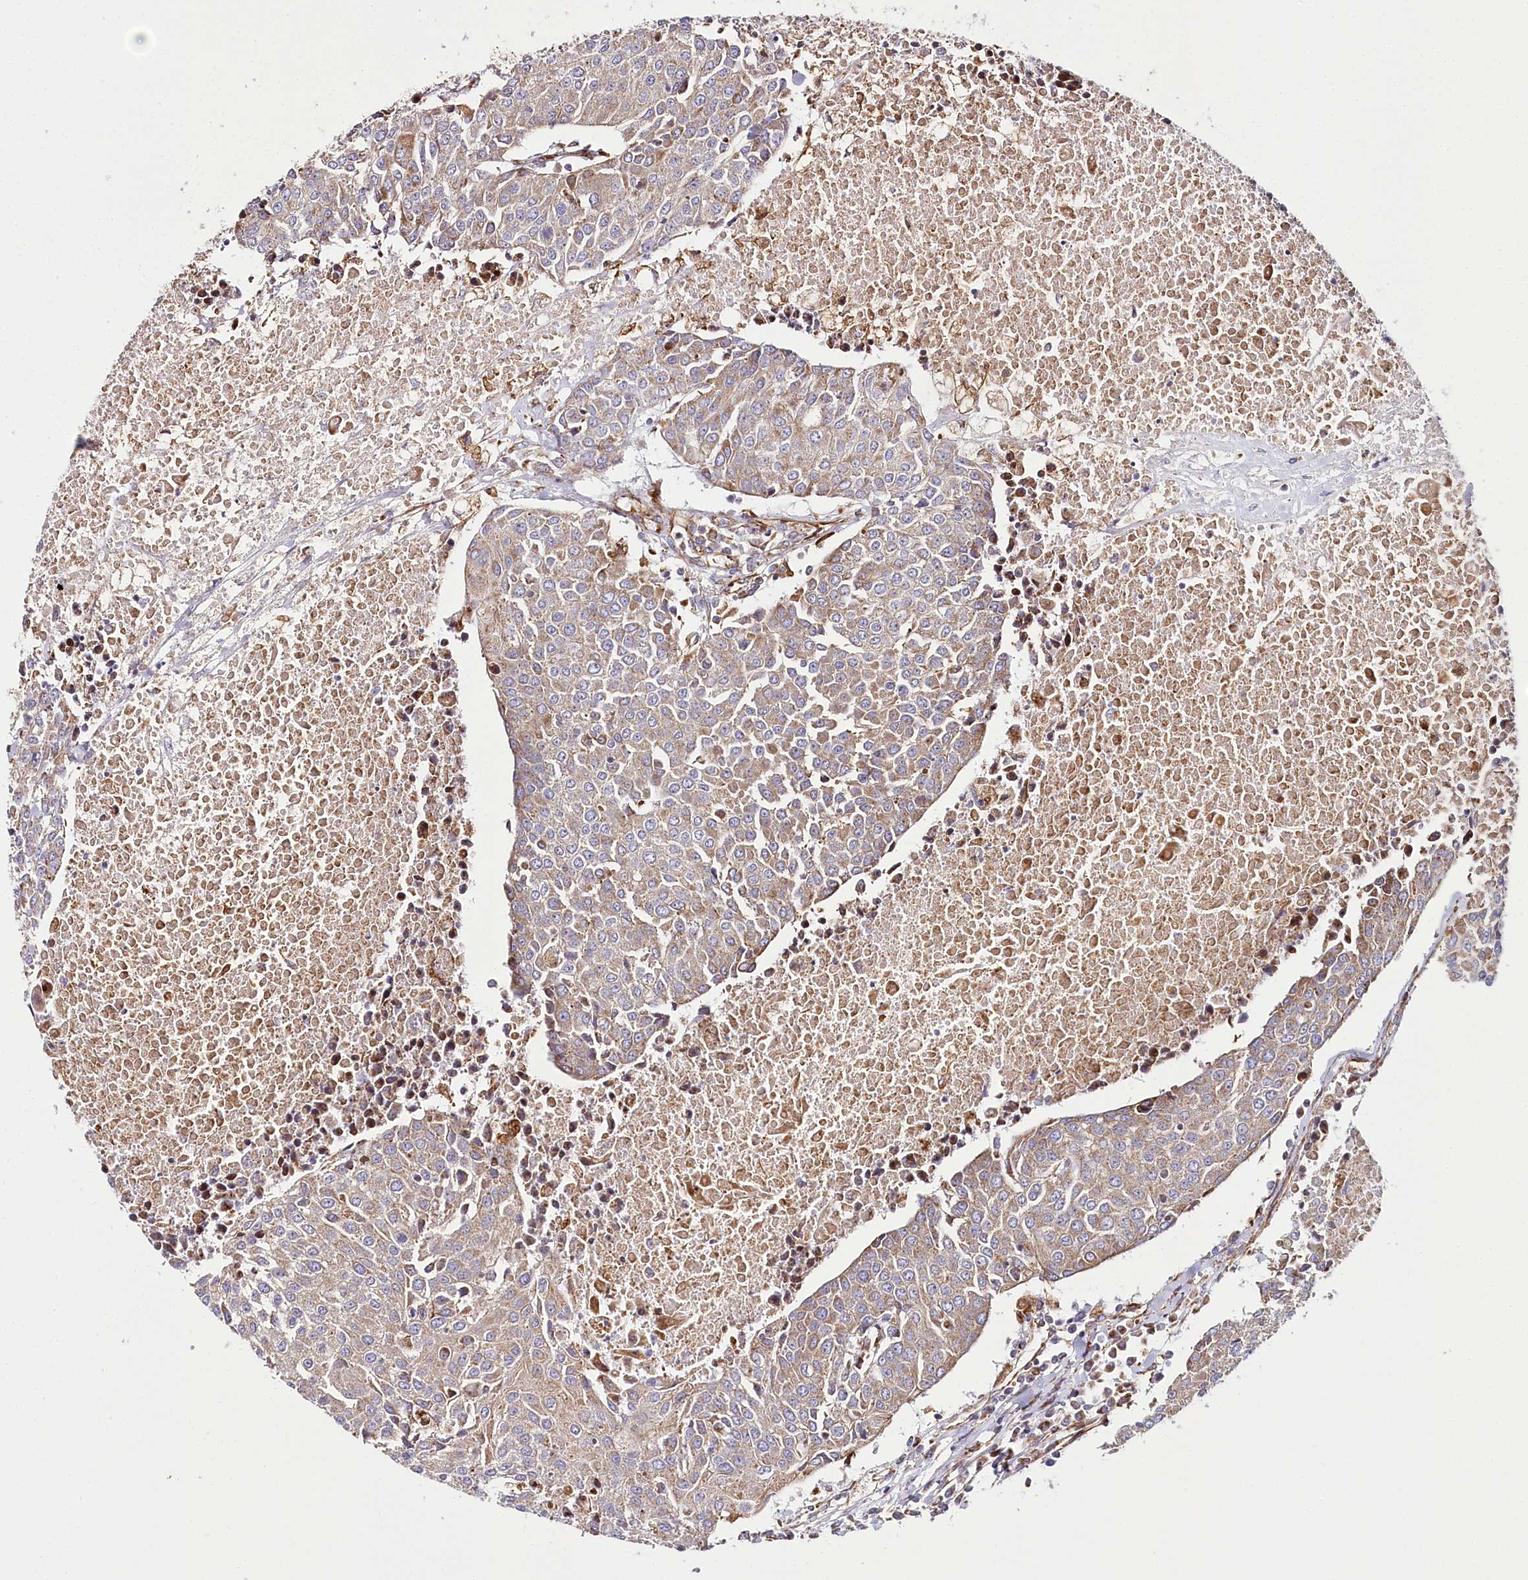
{"staining": {"intensity": "weak", "quantity": ">75%", "location": "cytoplasmic/membranous"}, "tissue": "urothelial cancer", "cell_type": "Tumor cells", "image_type": "cancer", "snomed": [{"axis": "morphology", "description": "Urothelial carcinoma, High grade"}, {"axis": "topography", "description": "Urinary bladder"}], "caption": "Protein expression by IHC demonstrates weak cytoplasmic/membranous staining in approximately >75% of tumor cells in urothelial cancer.", "gene": "THUMPD3", "patient": {"sex": "female", "age": 85}}